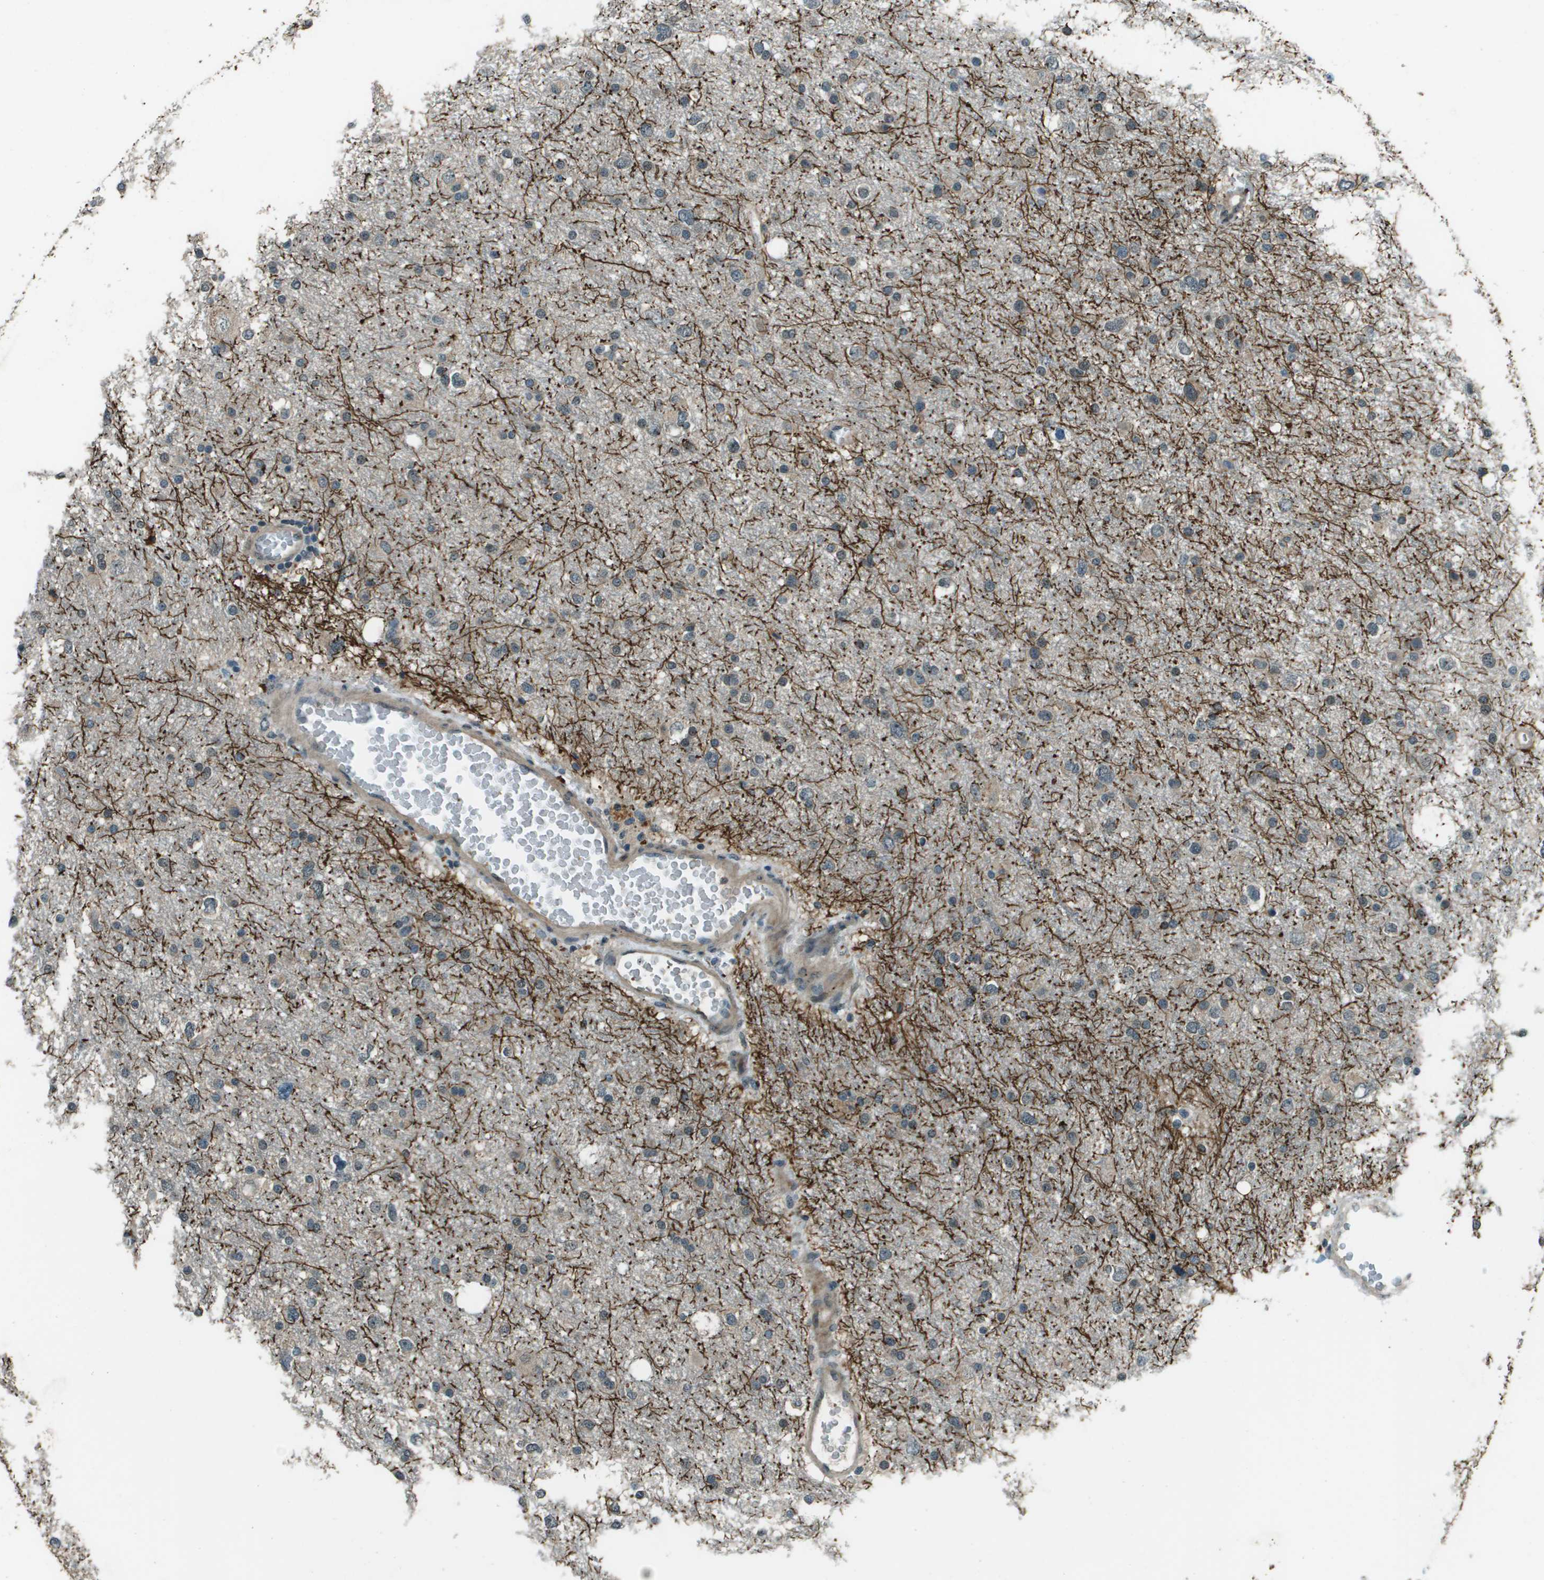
{"staining": {"intensity": "weak", "quantity": "<25%", "location": "cytoplasmic/membranous"}, "tissue": "glioma", "cell_type": "Tumor cells", "image_type": "cancer", "snomed": [{"axis": "morphology", "description": "Glioma, malignant, Low grade"}, {"axis": "topography", "description": "Brain"}], "caption": "This is a photomicrograph of immunohistochemistry staining of glioma, which shows no positivity in tumor cells. (Immunohistochemistry, brightfield microscopy, high magnification).", "gene": "SDC3", "patient": {"sex": "female", "age": 37}}